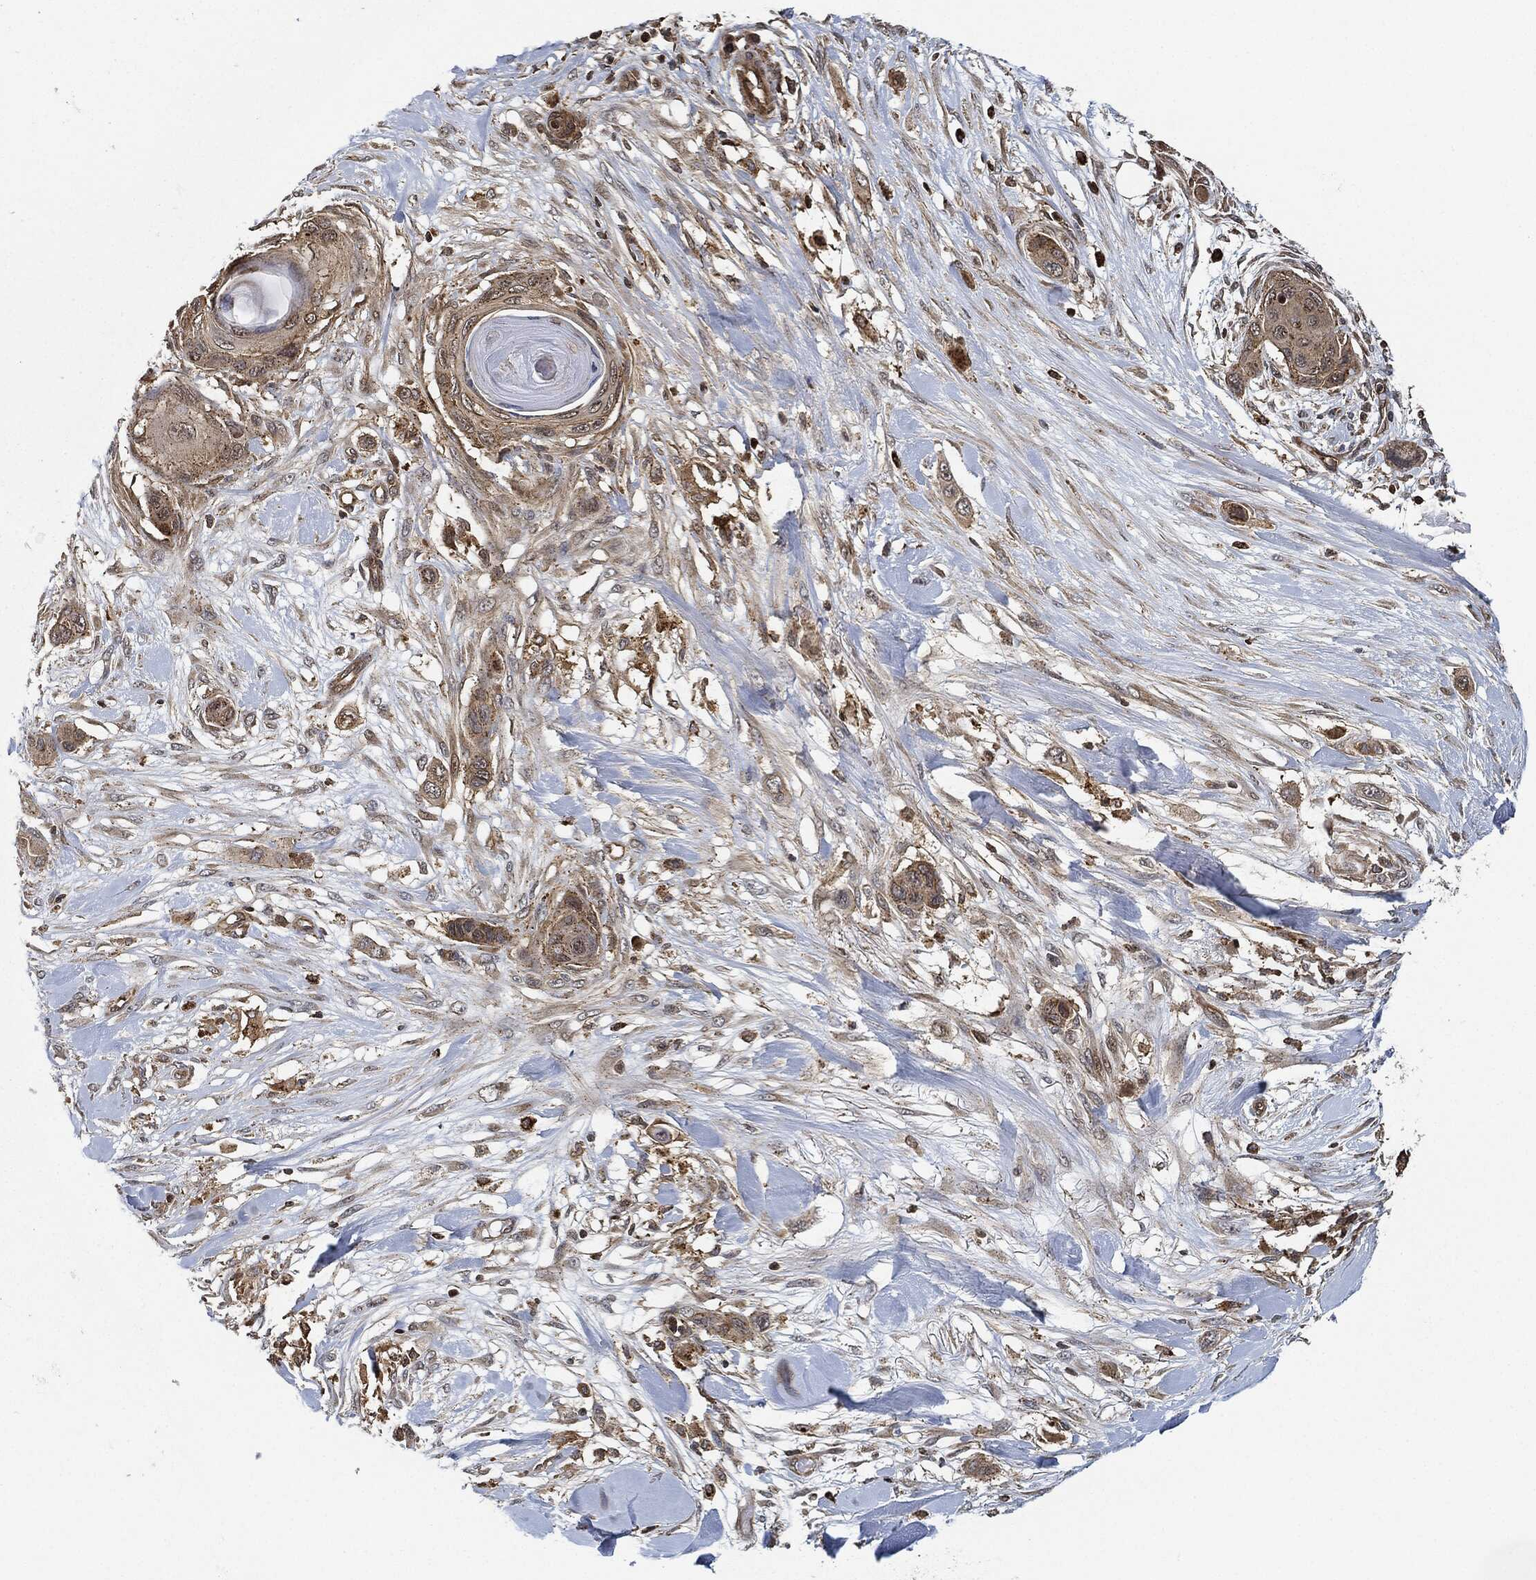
{"staining": {"intensity": "weak", "quantity": ">75%", "location": "cytoplasmic/membranous"}, "tissue": "skin cancer", "cell_type": "Tumor cells", "image_type": "cancer", "snomed": [{"axis": "morphology", "description": "Squamous cell carcinoma, NOS"}, {"axis": "topography", "description": "Skin"}], "caption": "A low amount of weak cytoplasmic/membranous expression is present in approximately >75% of tumor cells in skin cancer tissue.", "gene": "MAP3K3", "patient": {"sex": "male", "age": 79}}